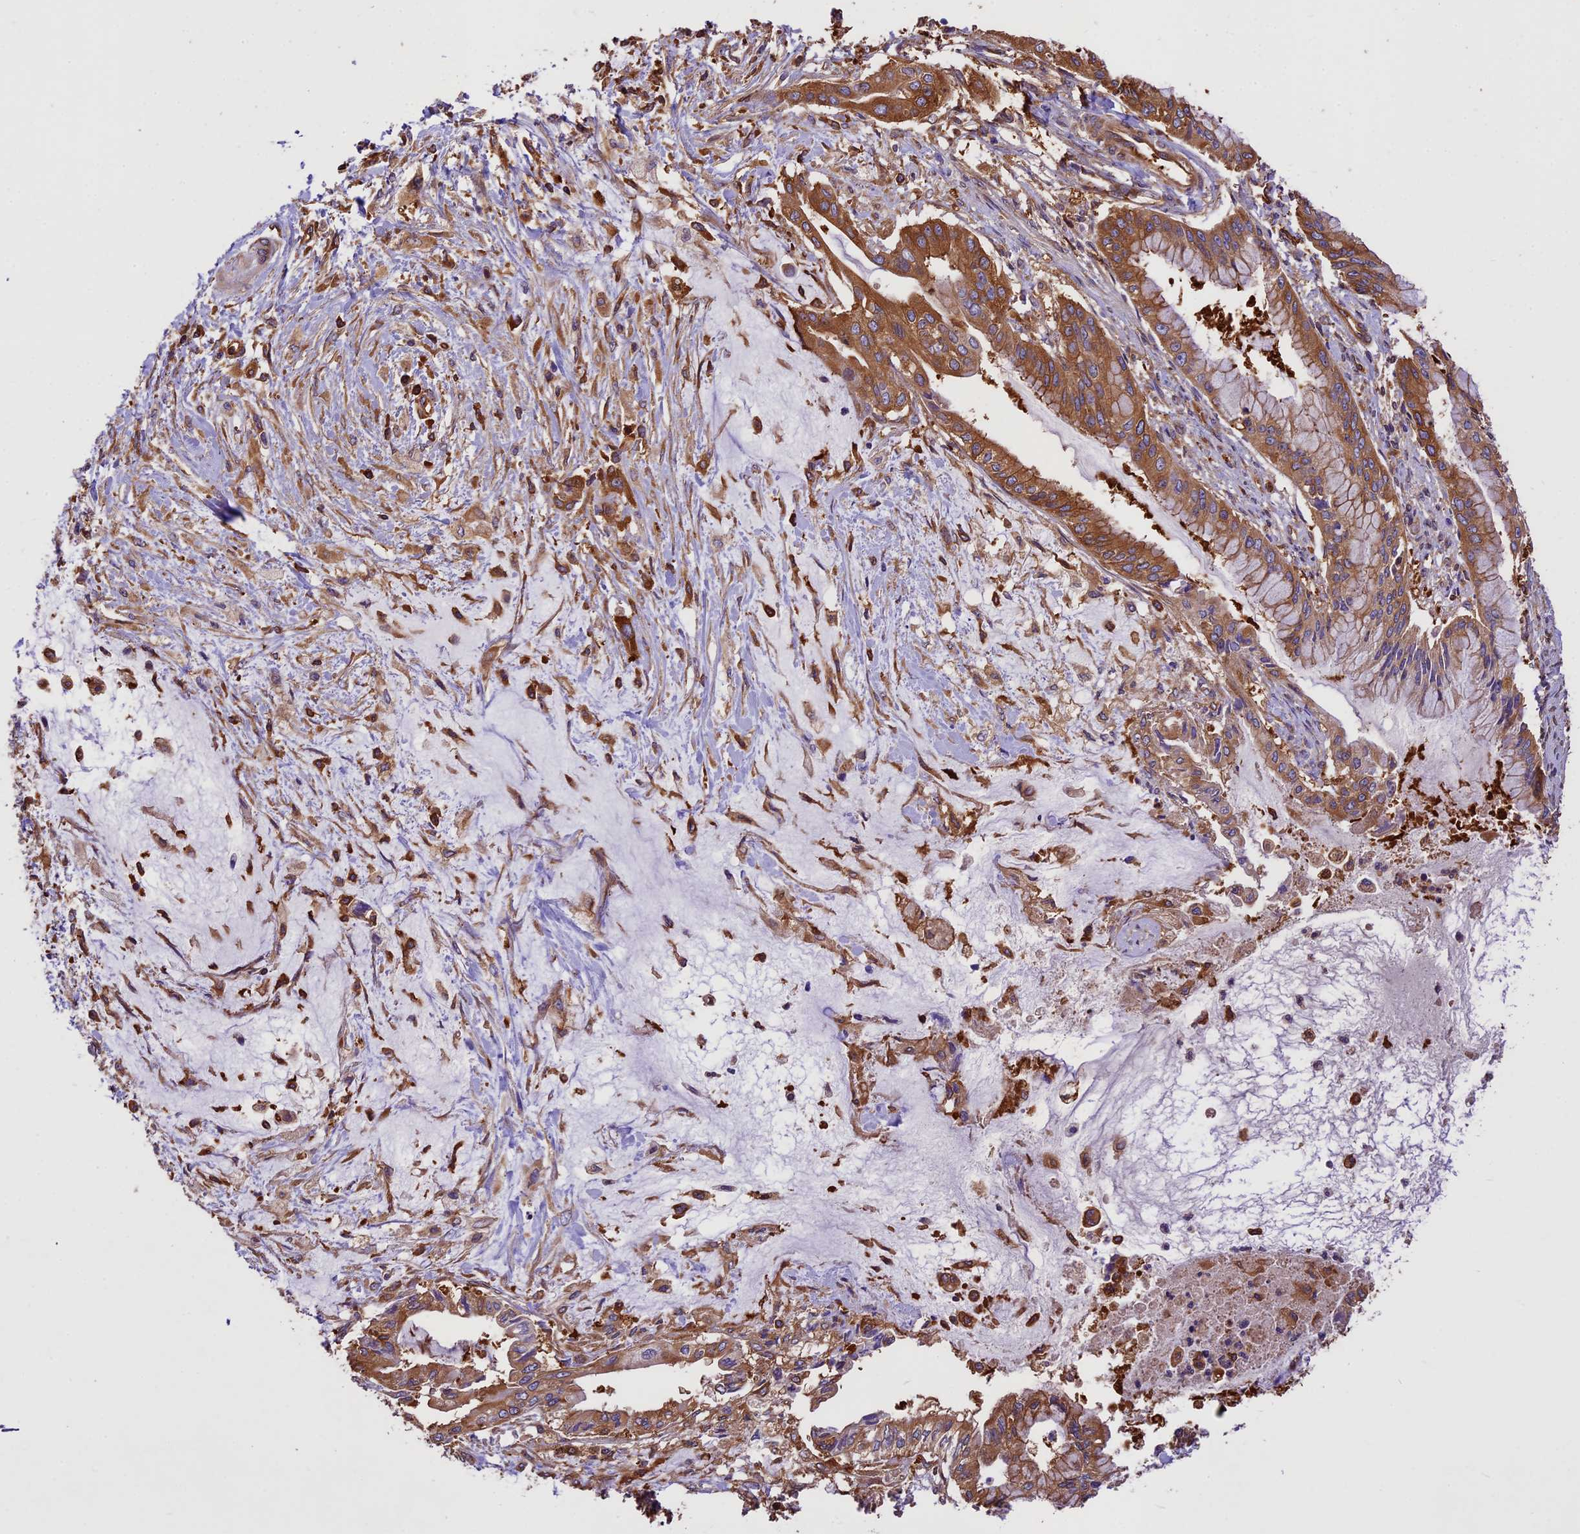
{"staining": {"intensity": "strong", "quantity": ">75%", "location": "cytoplasmic/membranous"}, "tissue": "pancreatic cancer", "cell_type": "Tumor cells", "image_type": "cancer", "snomed": [{"axis": "morphology", "description": "Adenocarcinoma, NOS"}, {"axis": "topography", "description": "Pancreas"}], "caption": "Brown immunohistochemical staining in human adenocarcinoma (pancreatic) displays strong cytoplasmic/membranous expression in about >75% of tumor cells. (Stains: DAB in brown, nuclei in blue, Microscopy: brightfield microscopy at high magnification).", "gene": "KARS1", "patient": {"sex": "male", "age": 46}}